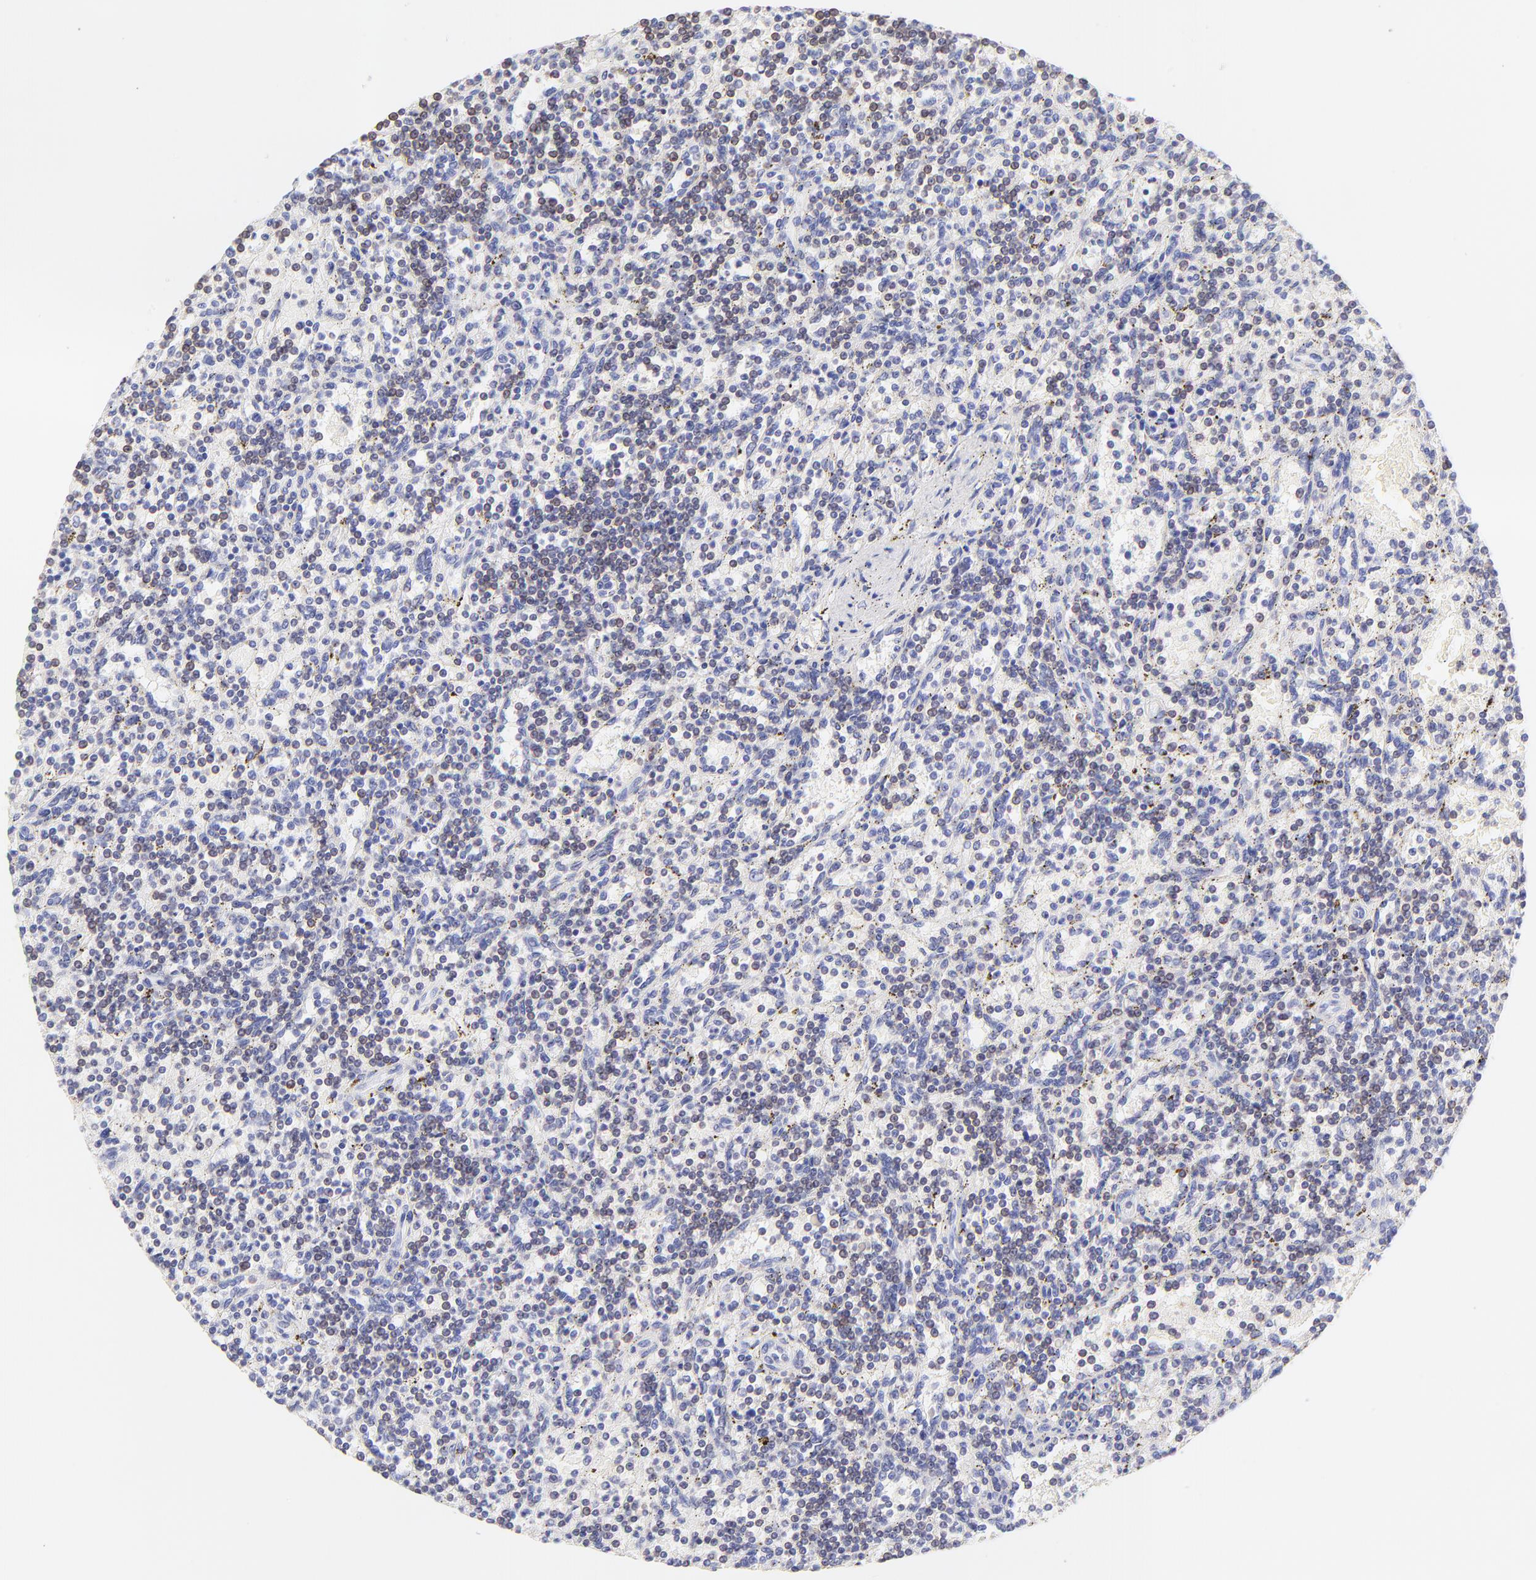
{"staining": {"intensity": "weak", "quantity": "<25%", "location": "cytoplasmic/membranous"}, "tissue": "lymphoma", "cell_type": "Tumor cells", "image_type": "cancer", "snomed": [{"axis": "morphology", "description": "Malignant lymphoma, non-Hodgkin's type, Low grade"}, {"axis": "topography", "description": "Spleen"}], "caption": "The photomicrograph reveals no staining of tumor cells in lymphoma.", "gene": "IRAG2", "patient": {"sex": "male", "age": 73}}